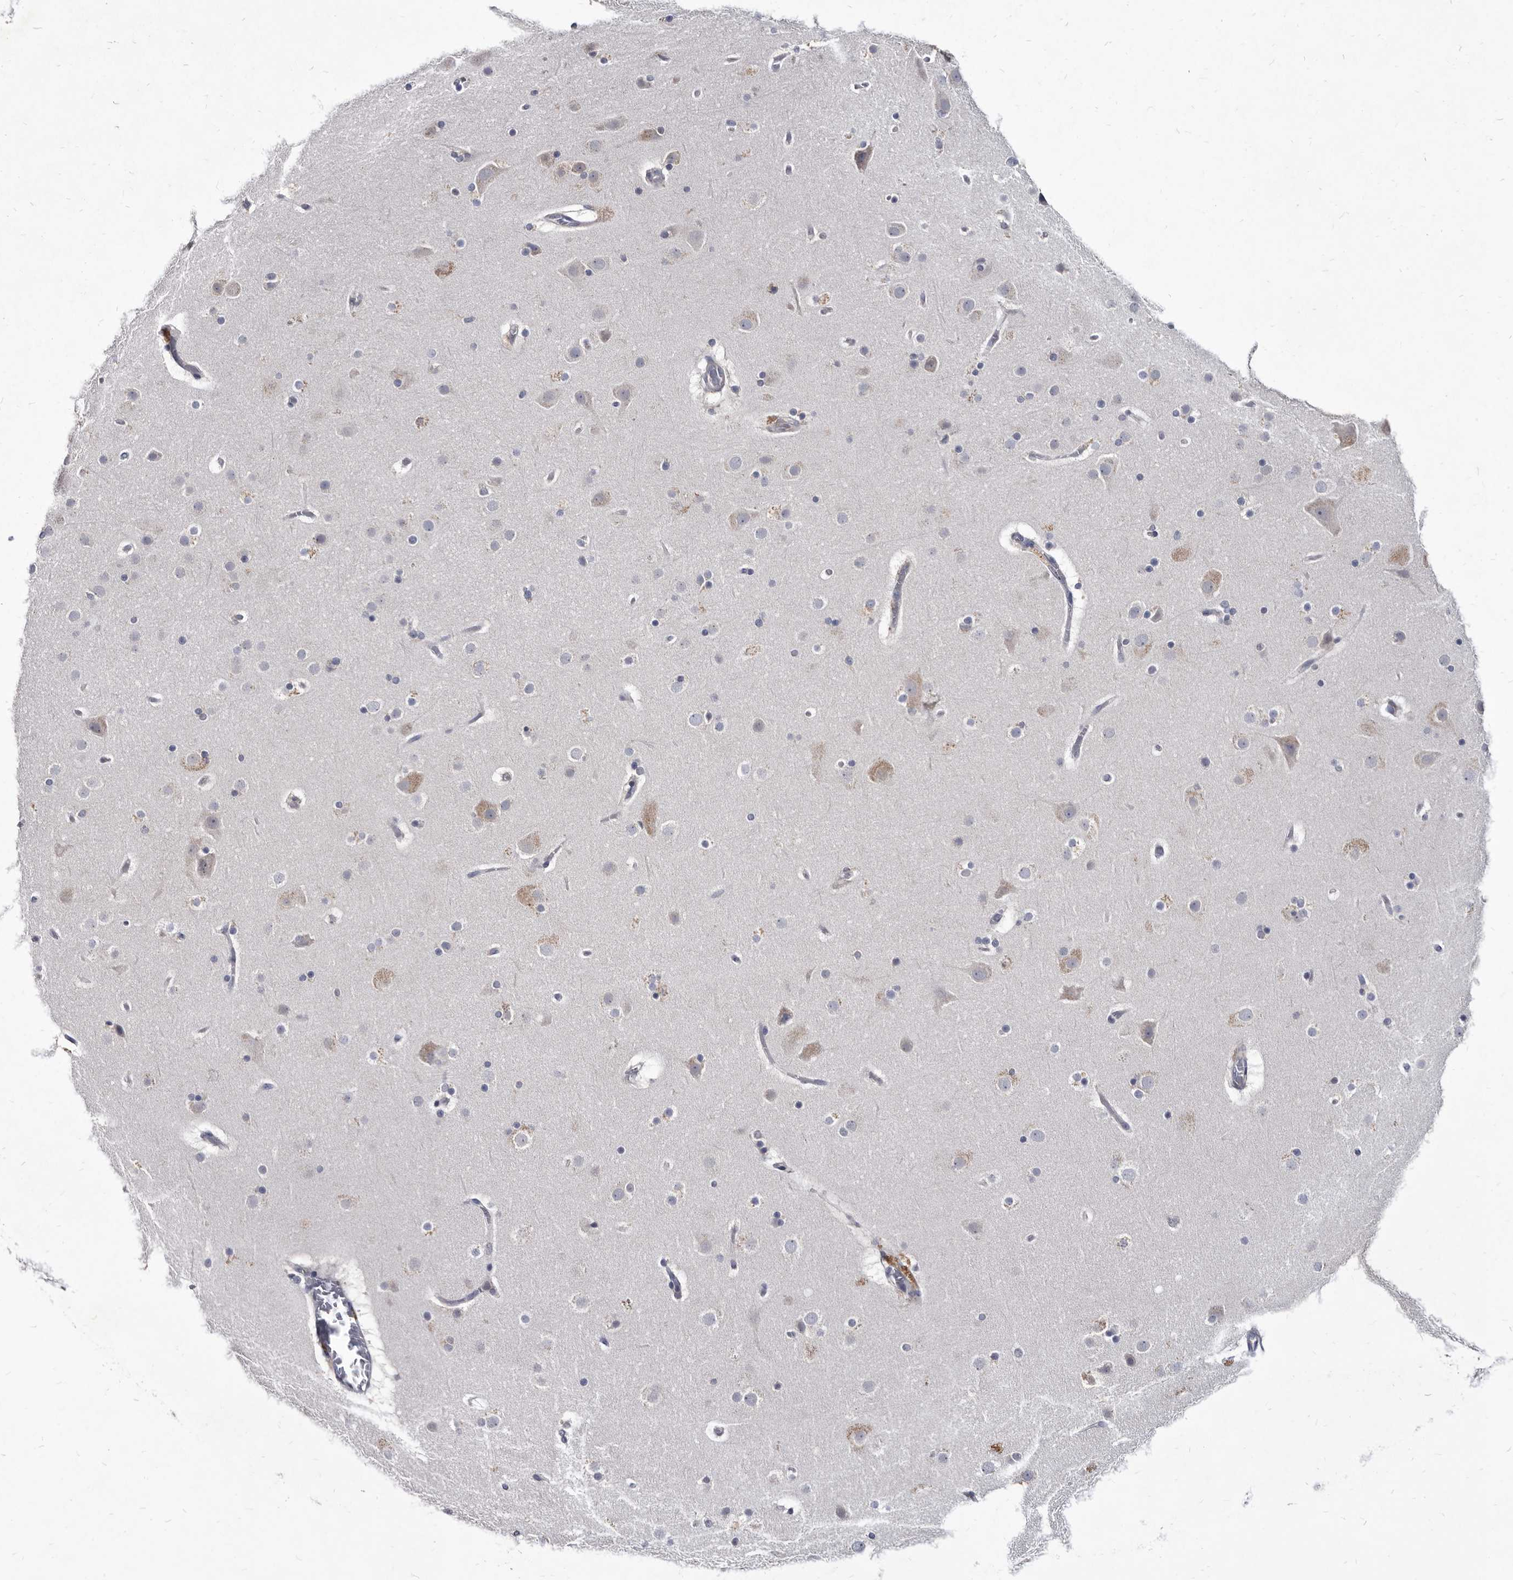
{"staining": {"intensity": "weak", "quantity": "<25%", "location": "cytoplasmic/membranous"}, "tissue": "cerebral cortex", "cell_type": "Endothelial cells", "image_type": "normal", "snomed": [{"axis": "morphology", "description": "Normal tissue, NOS"}, {"axis": "topography", "description": "Cerebral cortex"}], "caption": "IHC of benign human cerebral cortex demonstrates no expression in endothelial cells.", "gene": "ABCF2", "patient": {"sex": "male", "age": 57}}